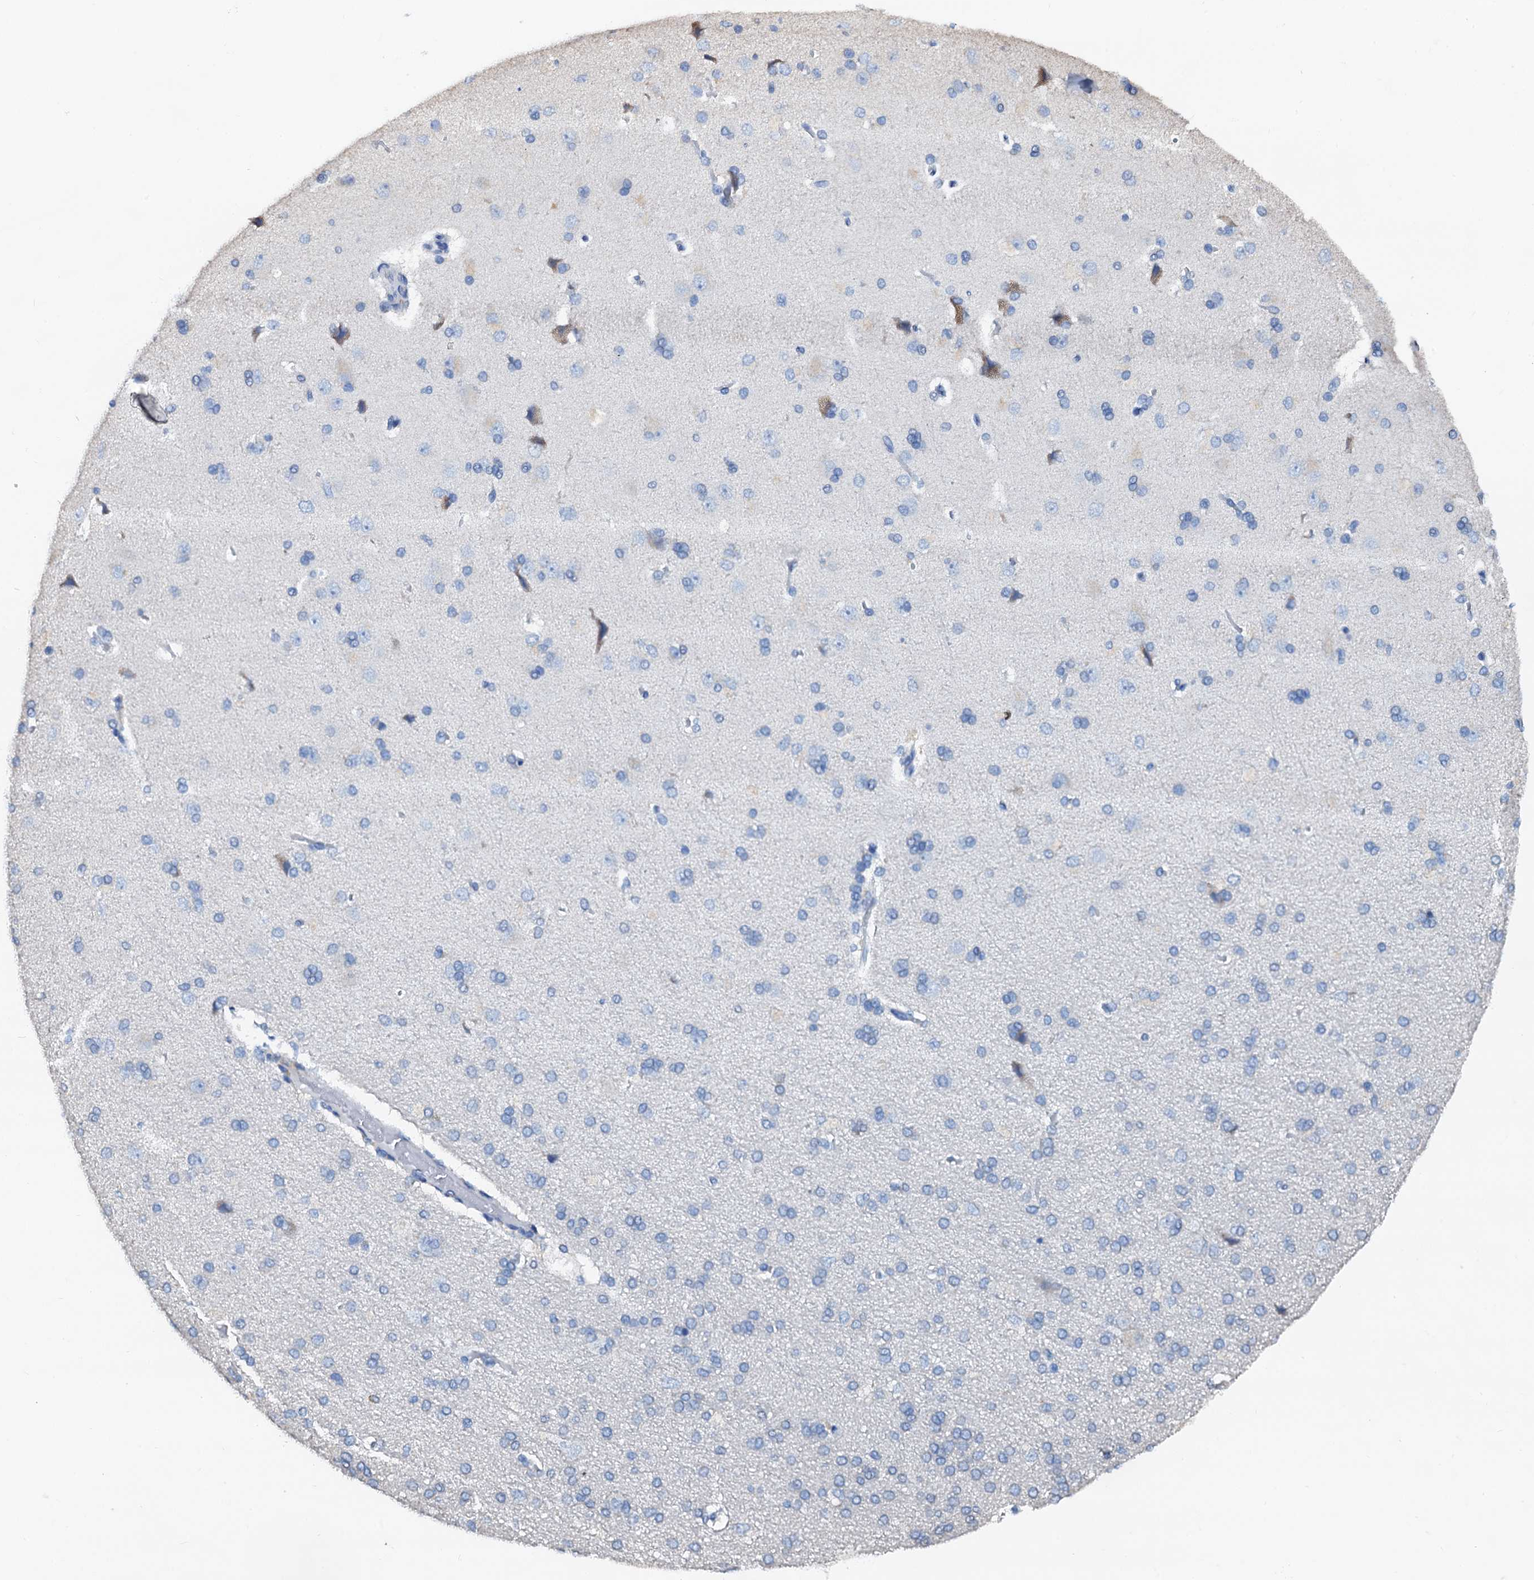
{"staining": {"intensity": "negative", "quantity": "none", "location": "none"}, "tissue": "cerebral cortex", "cell_type": "Endothelial cells", "image_type": "normal", "snomed": [{"axis": "morphology", "description": "Normal tissue, NOS"}, {"axis": "topography", "description": "Cerebral cortex"}], "caption": "Endothelial cells are negative for protein expression in normal human cerebral cortex. The staining is performed using DAB (3,3'-diaminobenzidine) brown chromogen with nuclei counter-stained in using hematoxylin.", "gene": "AKAP3", "patient": {"sex": "male", "age": 62}}